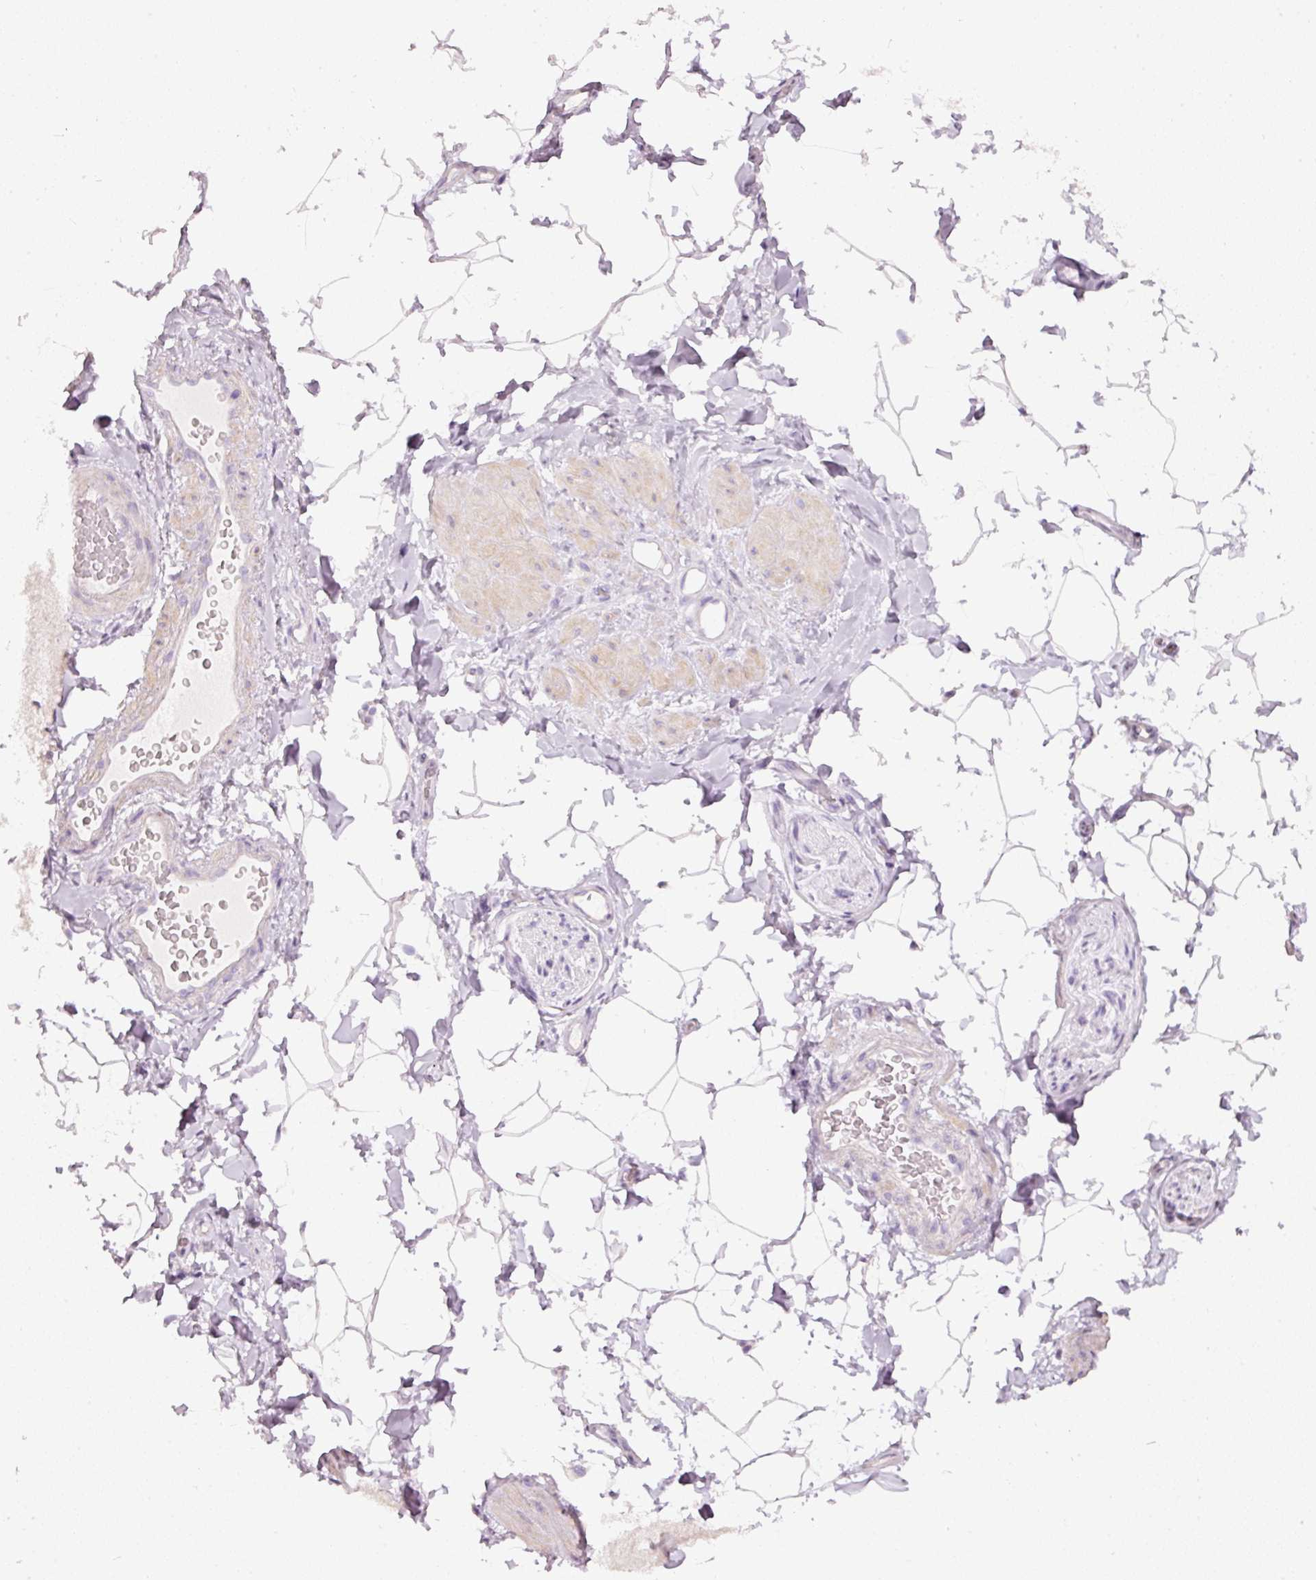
{"staining": {"intensity": "negative", "quantity": "none", "location": "none"}, "tissue": "adipose tissue", "cell_type": "Adipocytes", "image_type": "normal", "snomed": [{"axis": "morphology", "description": "Normal tissue, NOS"}, {"axis": "topography", "description": "Vascular tissue"}, {"axis": "topography", "description": "Peripheral nerve tissue"}], "caption": "Immunohistochemistry micrograph of normal adipose tissue stained for a protein (brown), which demonstrates no staining in adipocytes.", "gene": "PDXDC1", "patient": {"sex": "male", "age": 41}}